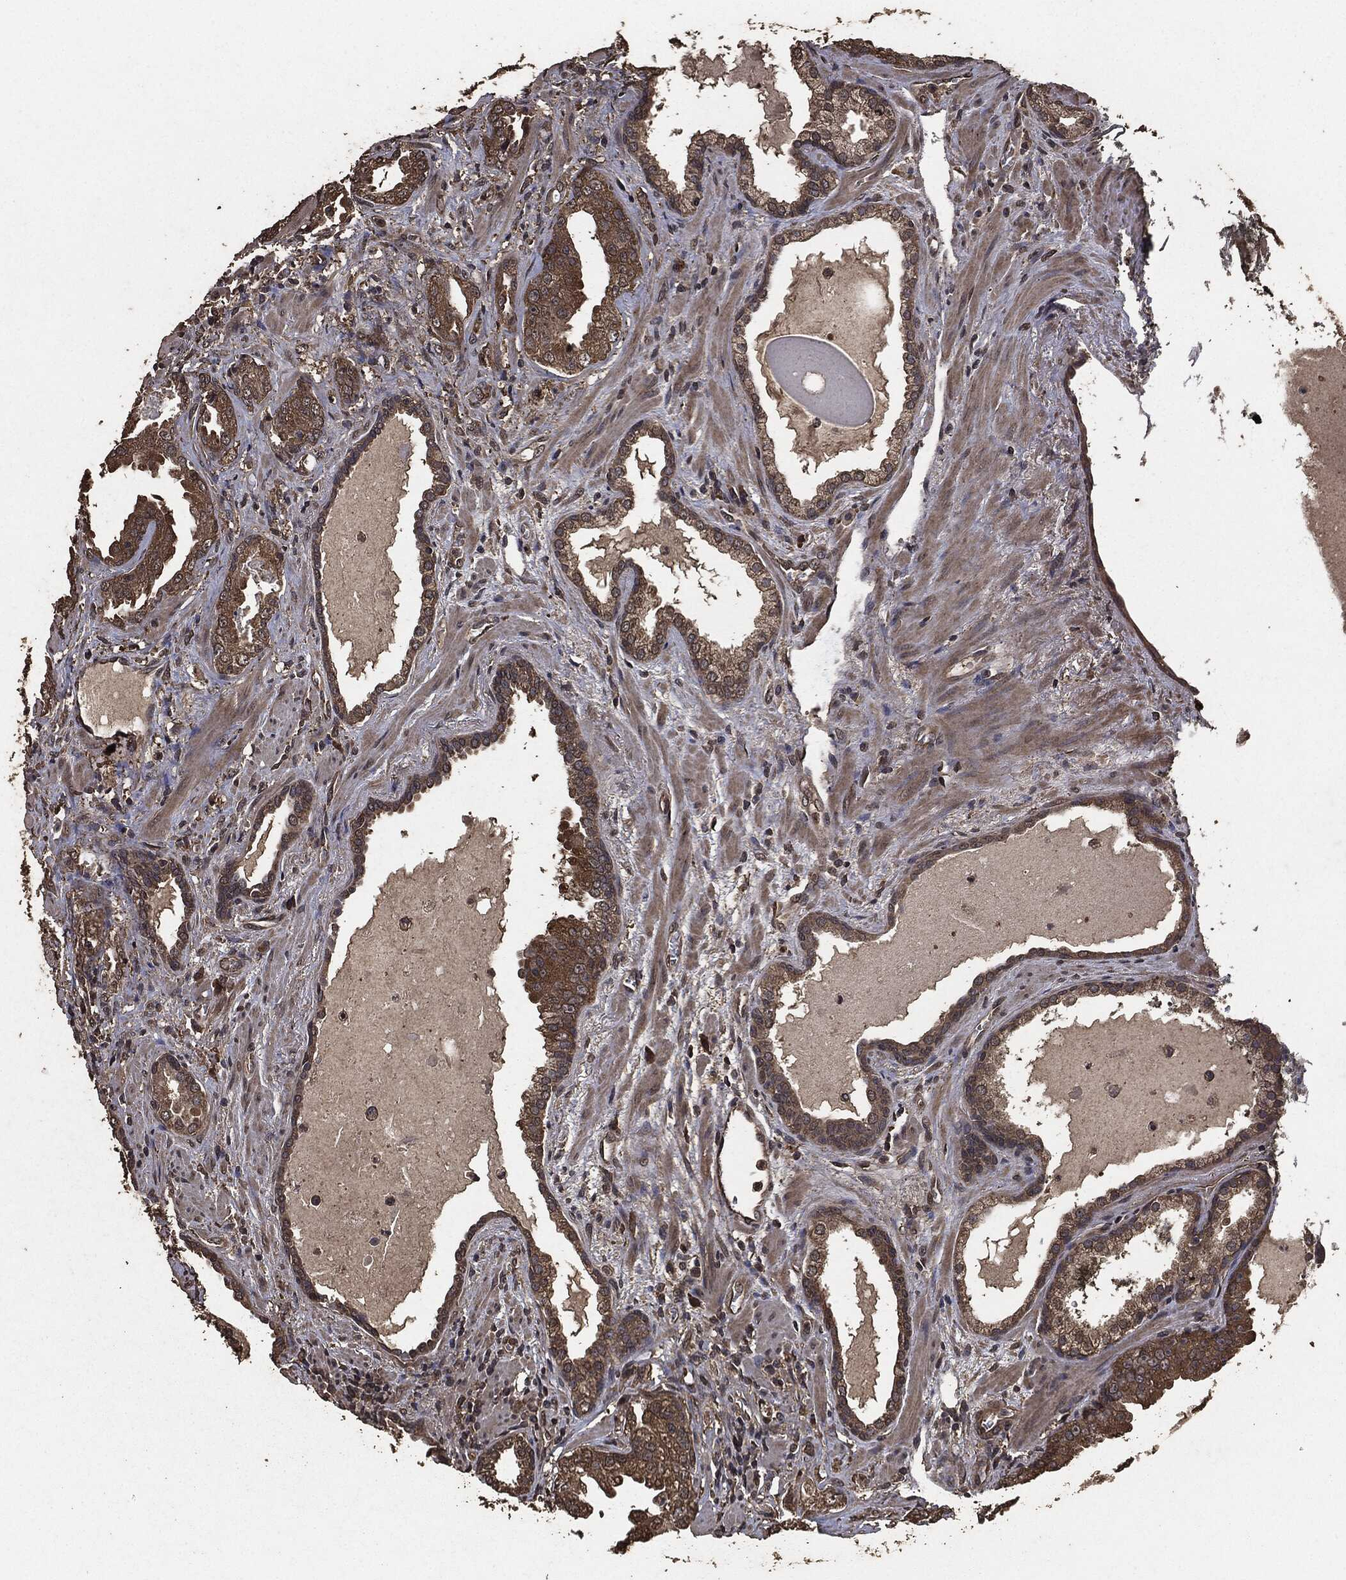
{"staining": {"intensity": "strong", "quantity": ">75%", "location": "cytoplasmic/membranous"}, "tissue": "prostate cancer", "cell_type": "Tumor cells", "image_type": "cancer", "snomed": [{"axis": "morphology", "description": "Adenocarcinoma, Low grade"}, {"axis": "topography", "description": "Prostate"}], "caption": "Immunohistochemistry (IHC) histopathology image of prostate cancer stained for a protein (brown), which reveals high levels of strong cytoplasmic/membranous positivity in about >75% of tumor cells.", "gene": "AKT1S1", "patient": {"sex": "male", "age": 62}}